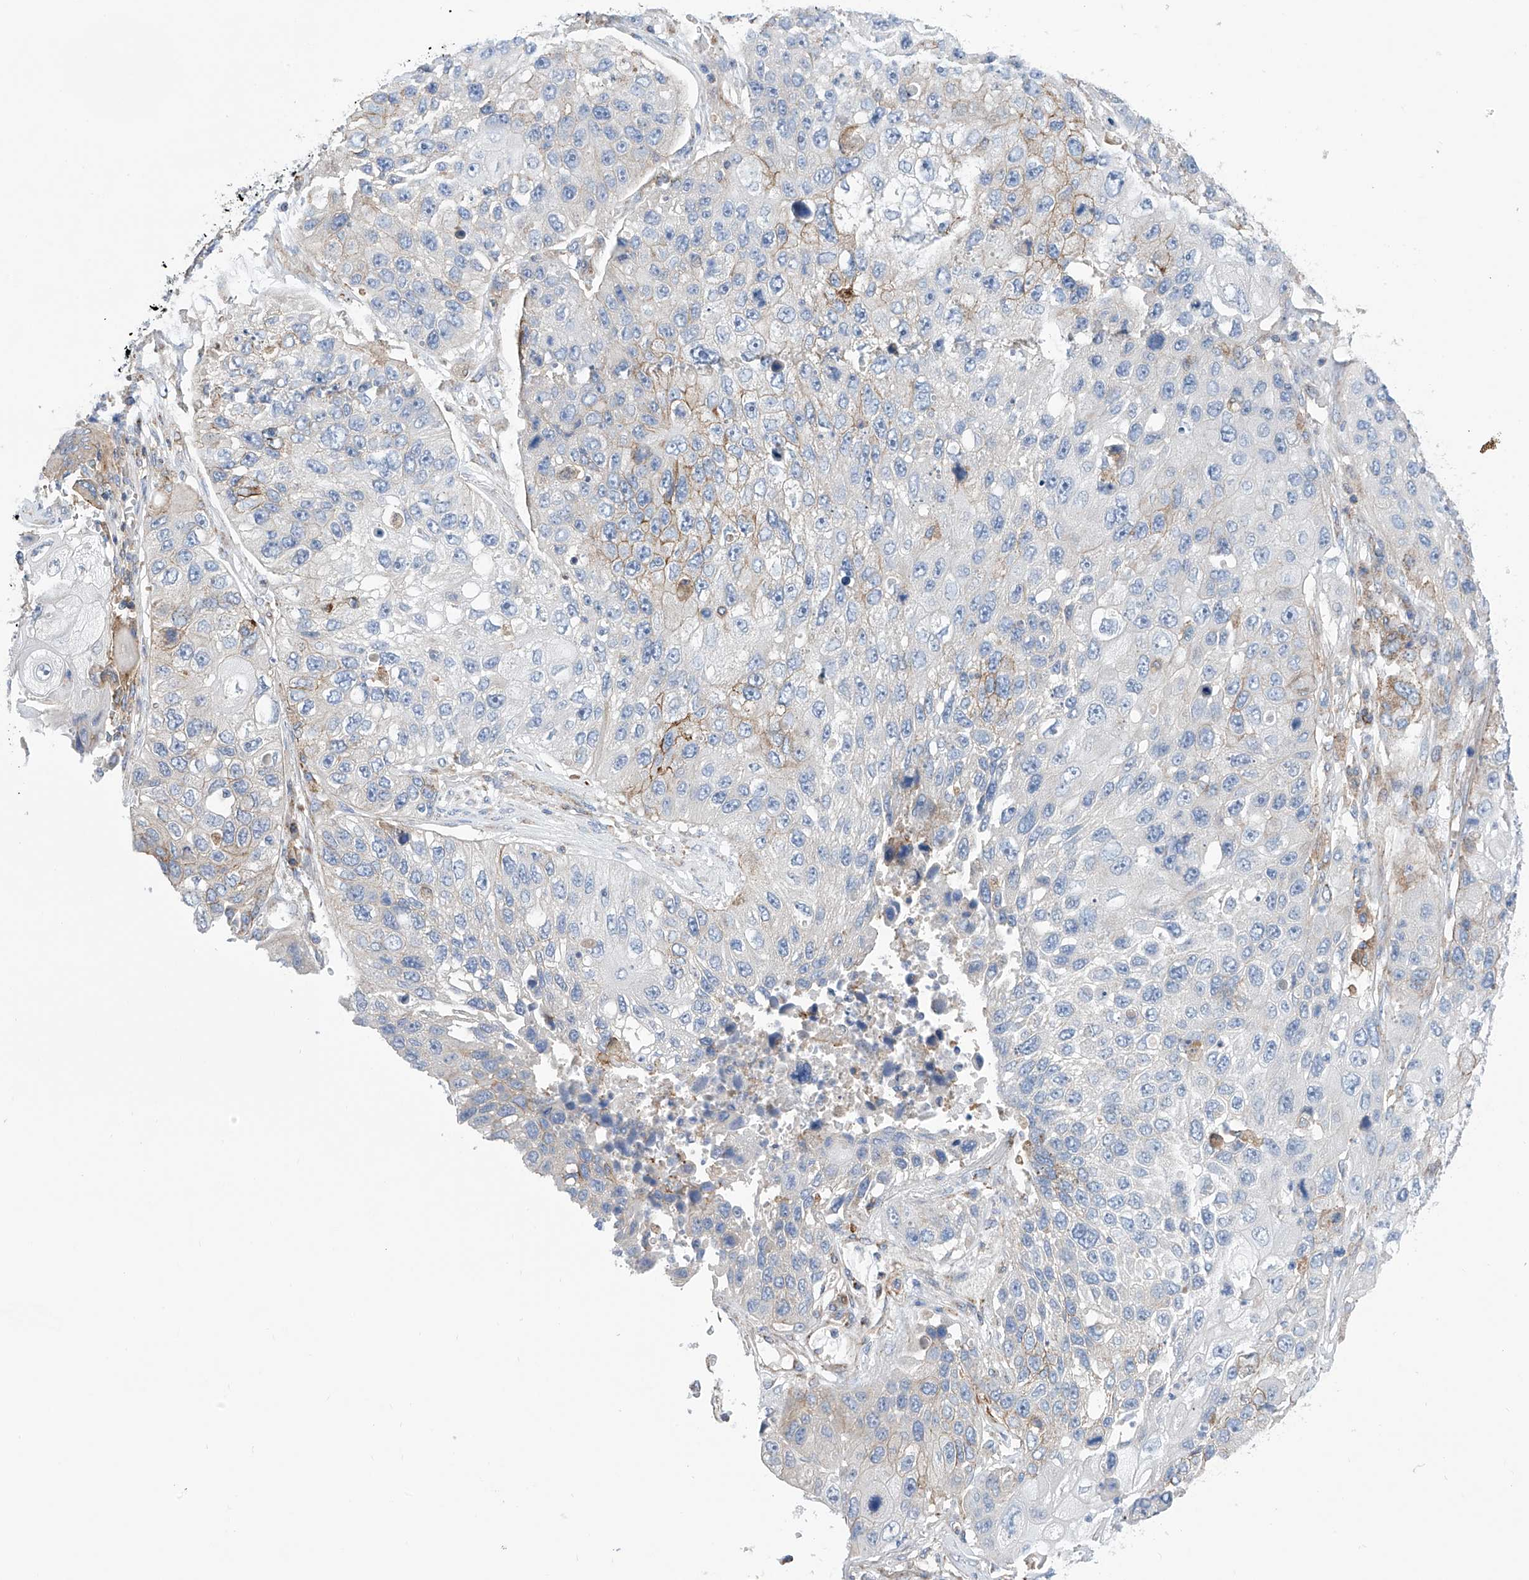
{"staining": {"intensity": "weak", "quantity": "<25%", "location": "cytoplasmic/membranous"}, "tissue": "lung cancer", "cell_type": "Tumor cells", "image_type": "cancer", "snomed": [{"axis": "morphology", "description": "Squamous cell carcinoma, NOS"}, {"axis": "topography", "description": "Lung"}], "caption": "A high-resolution histopathology image shows immunohistochemistry (IHC) staining of lung cancer (squamous cell carcinoma), which demonstrates no significant expression in tumor cells.", "gene": "P2RX7", "patient": {"sex": "male", "age": 61}}